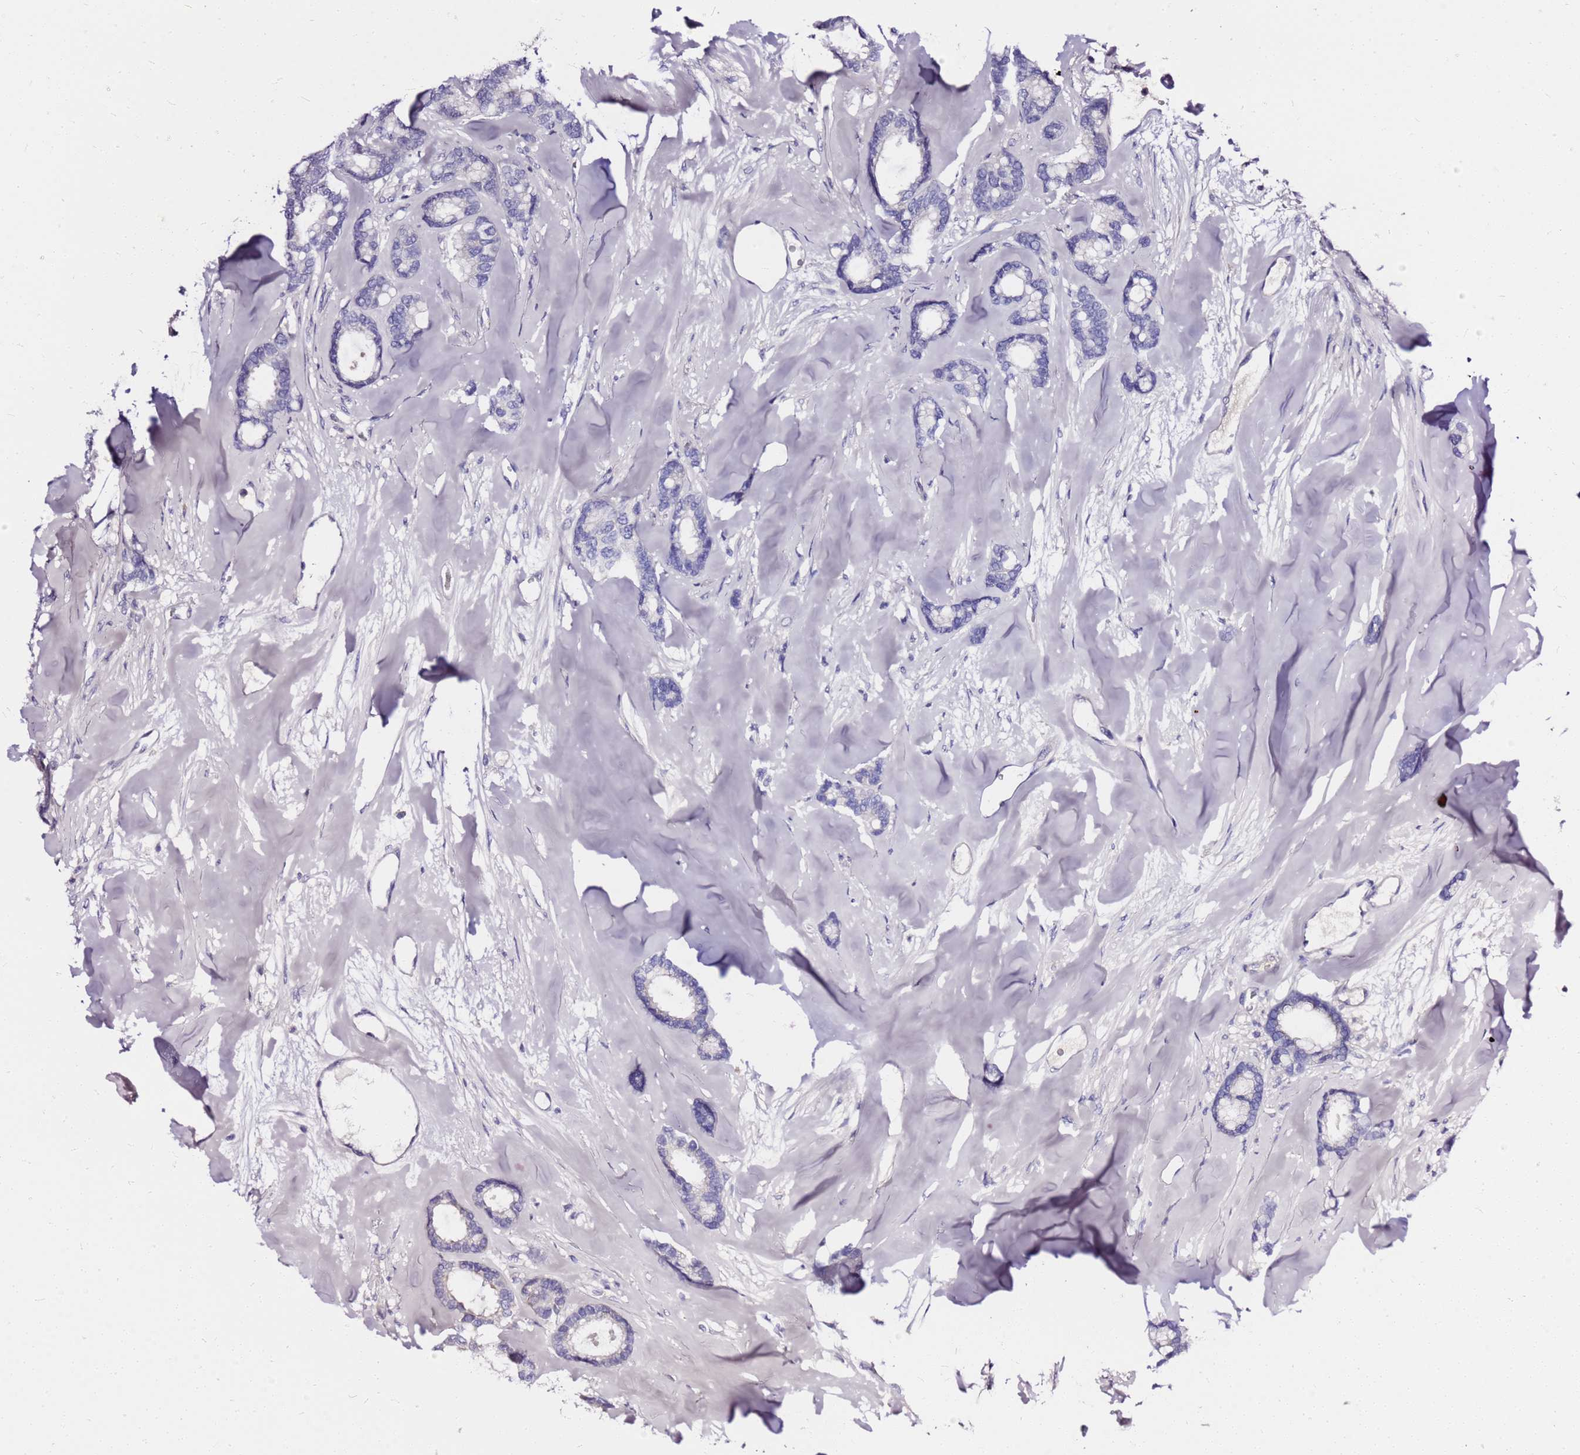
{"staining": {"intensity": "negative", "quantity": "none", "location": "none"}, "tissue": "breast cancer", "cell_type": "Tumor cells", "image_type": "cancer", "snomed": [{"axis": "morphology", "description": "Duct carcinoma"}, {"axis": "topography", "description": "Breast"}], "caption": "There is no significant staining in tumor cells of breast cancer (intraductal carcinoma). The staining is performed using DAB (3,3'-diaminobenzidine) brown chromogen with nuclei counter-stained in using hematoxylin.", "gene": "OR52E2", "patient": {"sex": "female", "age": 87}}